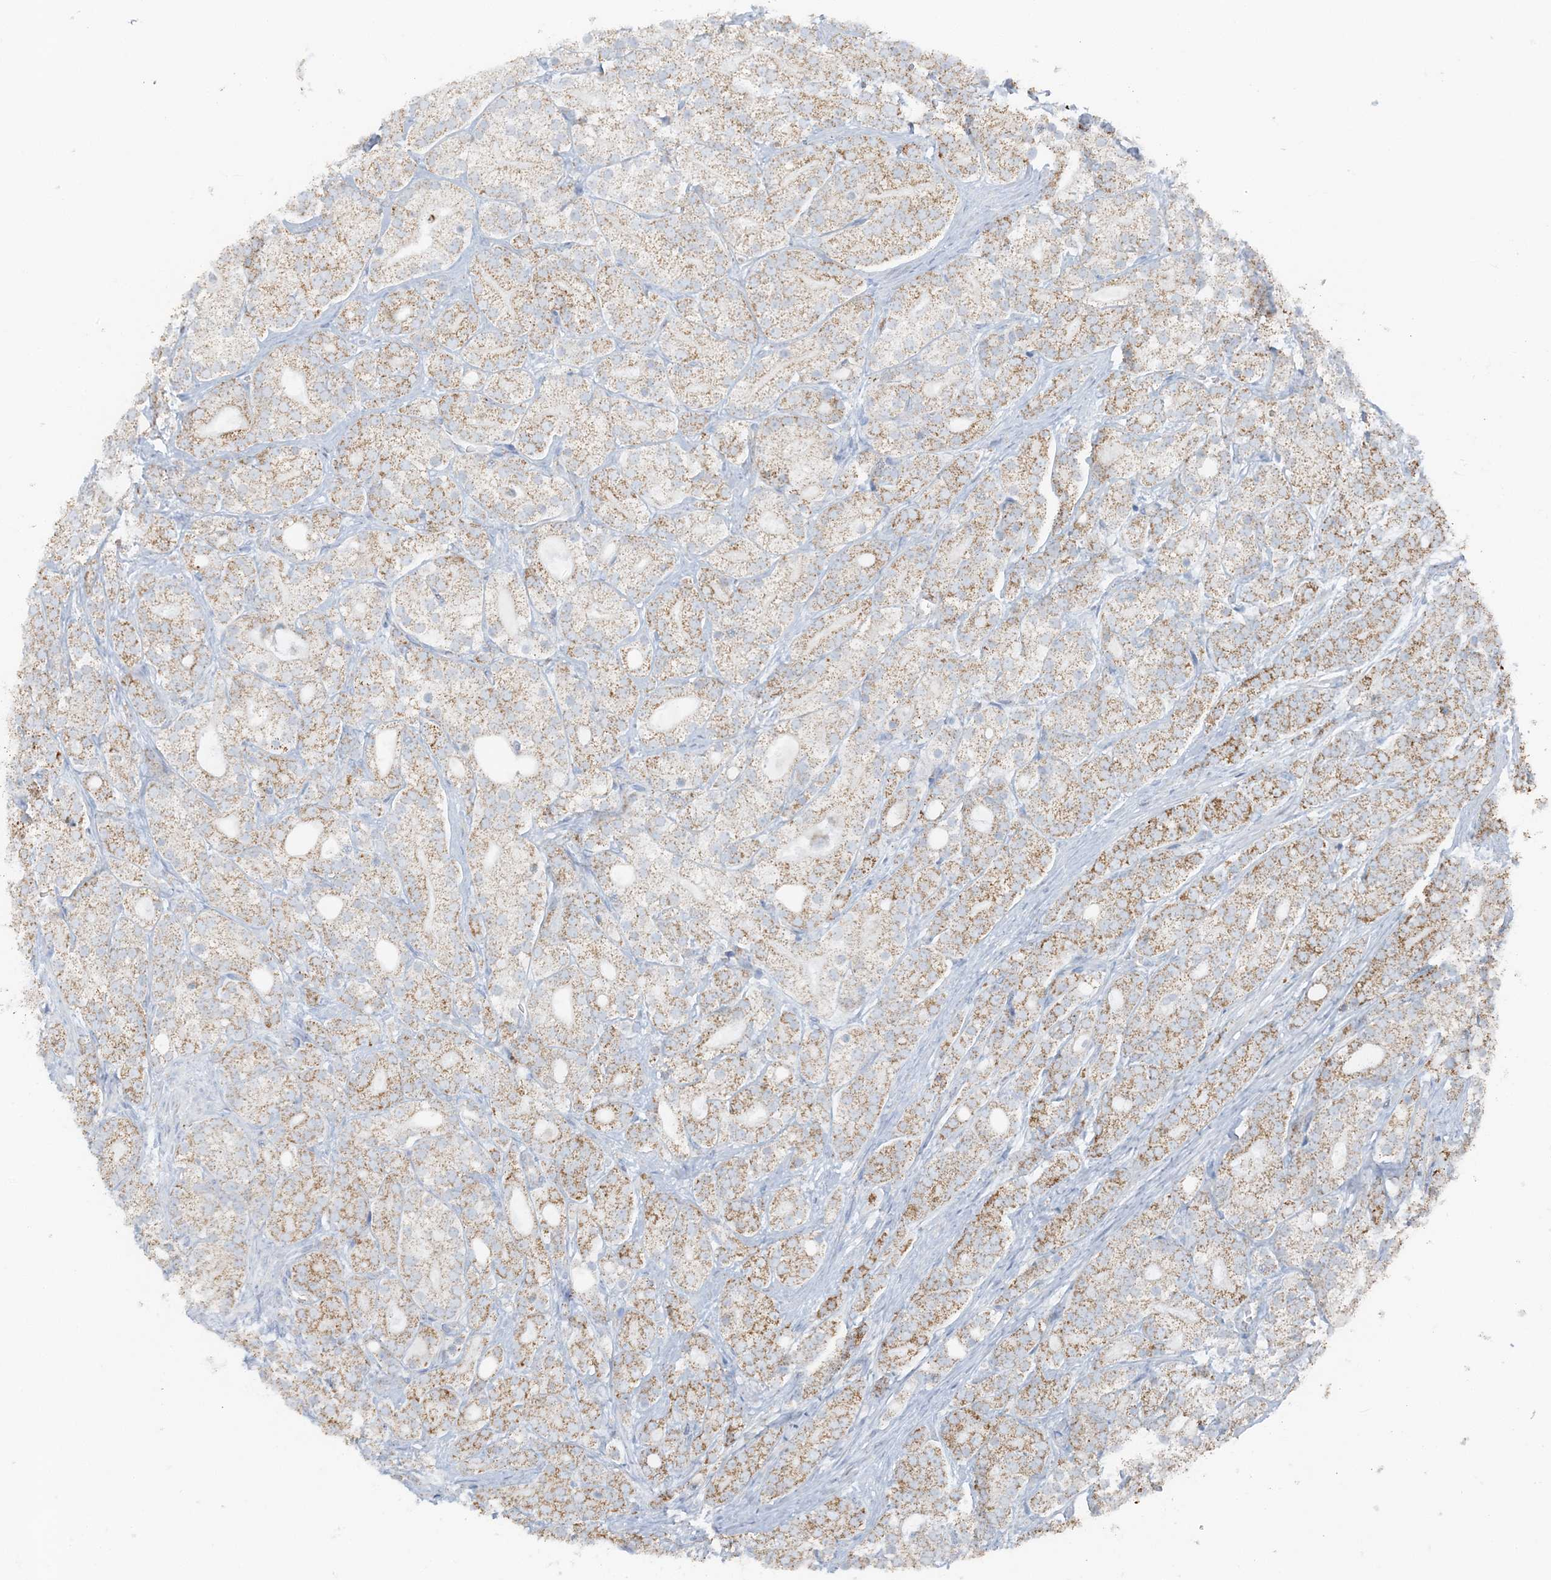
{"staining": {"intensity": "moderate", "quantity": ">75%", "location": "cytoplasmic/membranous"}, "tissue": "prostate cancer", "cell_type": "Tumor cells", "image_type": "cancer", "snomed": [{"axis": "morphology", "description": "Adenocarcinoma, High grade"}, {"axis": "topography", "description": "Prostate"}], "caption": "IHC (DAB (3,3'-diaminobenzidine)) staining of human prostate high-grade adenocarcinoma demonstrates moderate cytoplasmic/membranous protein positivity in approximately >75% of tumor cells. Immunohistochemistry (ihc) stains the protein in brown and the nuclei are stained blue.", "gene": "PCCB", "patient": {"sex": "male", "age": 57}}